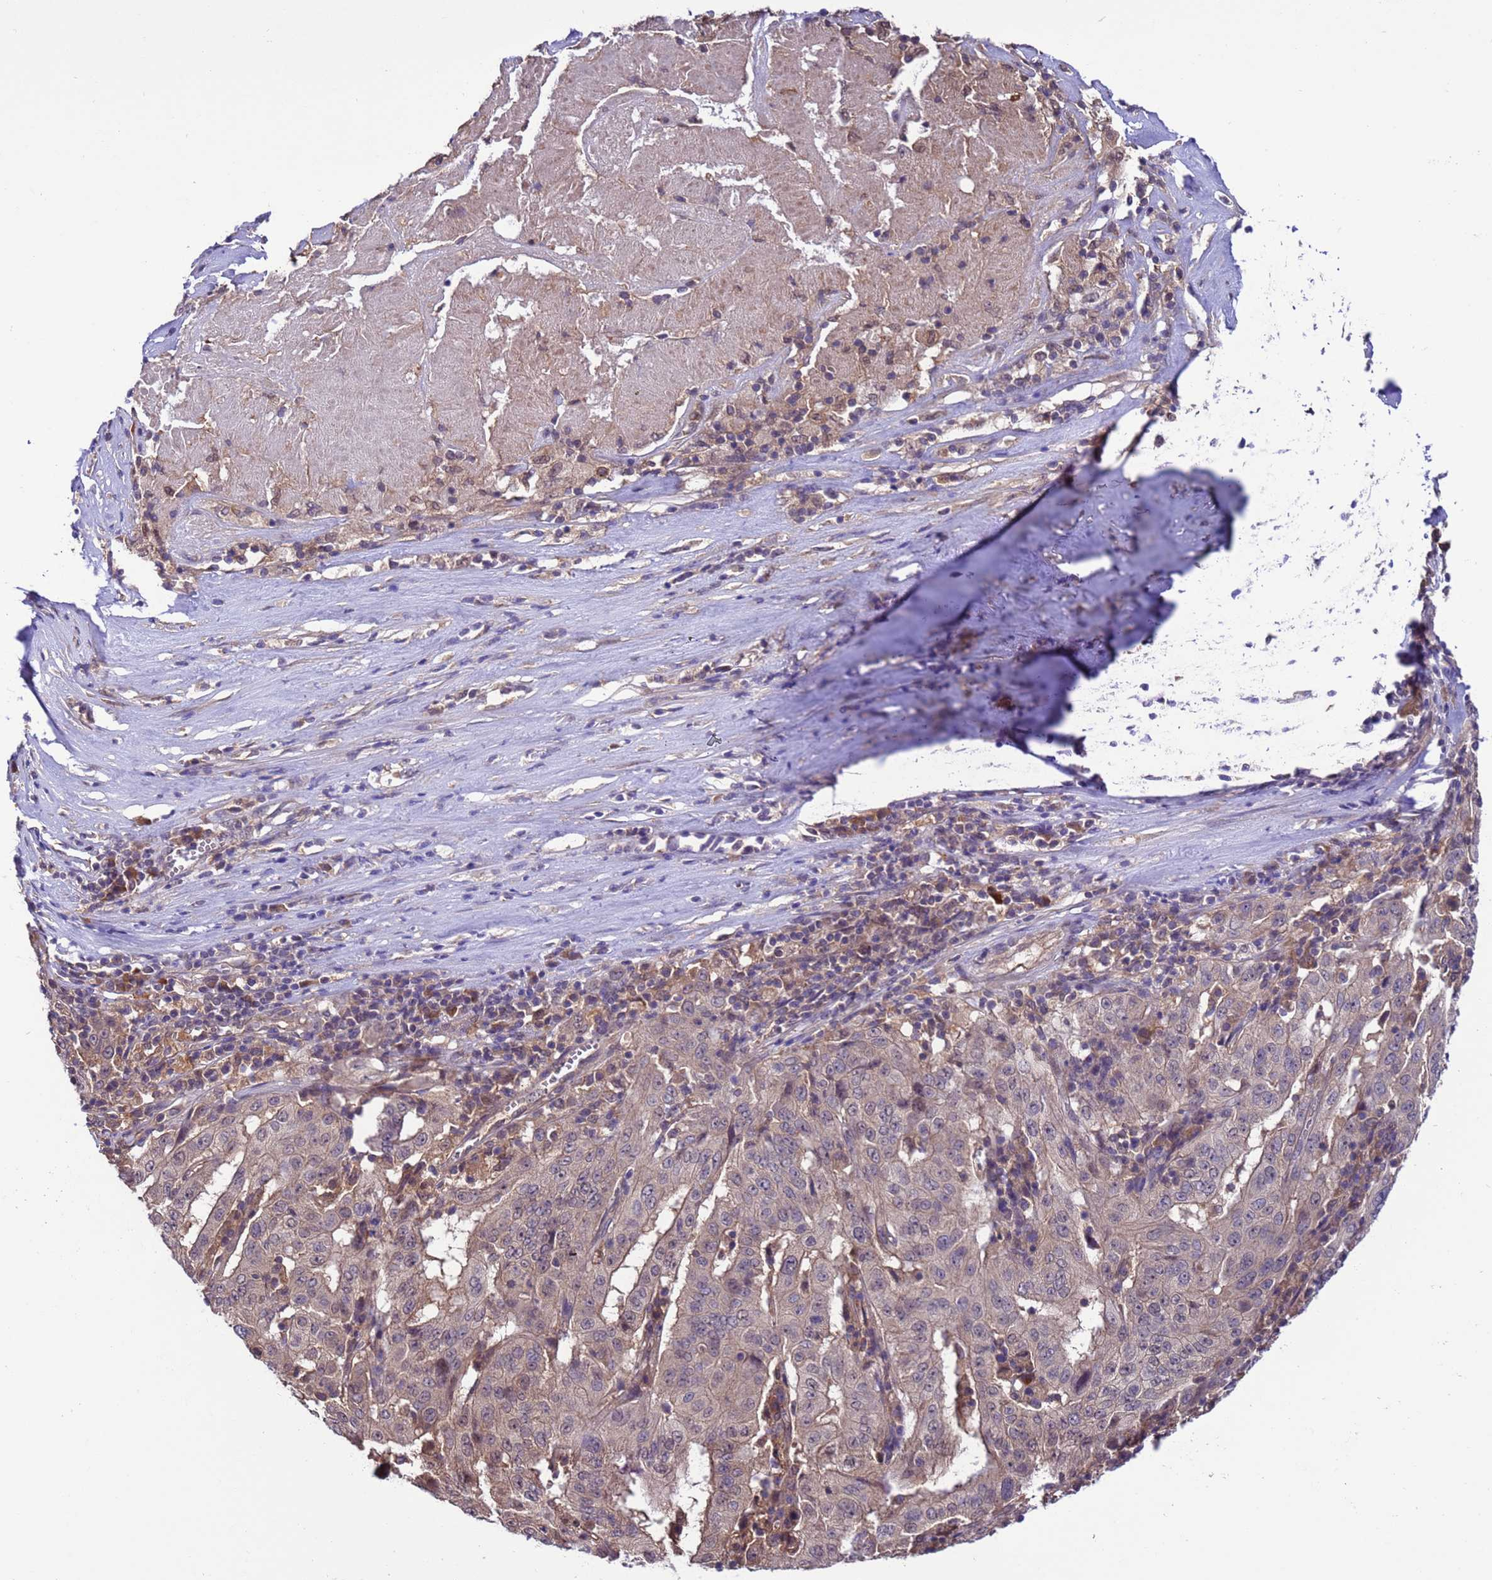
{"staining": {"intensity": "negative", "quantity": "none", "location": "none"}, "tissue": "pancreatic cancer", "cell_type": "Tumor cells", "image_type": "cancer", "snomed": [{"axis": "morphology", "description": "Adenocarcinoma, NOS"}, {"axis": "topography", "description": "Pancreas"}], "caption": "The photomicrograph reveals no staining of tumor cells in pancreatic cancer (adenocarcinoma).", "gene": "ZFP69B", "patient": {"sex": "male", "age": 63}}